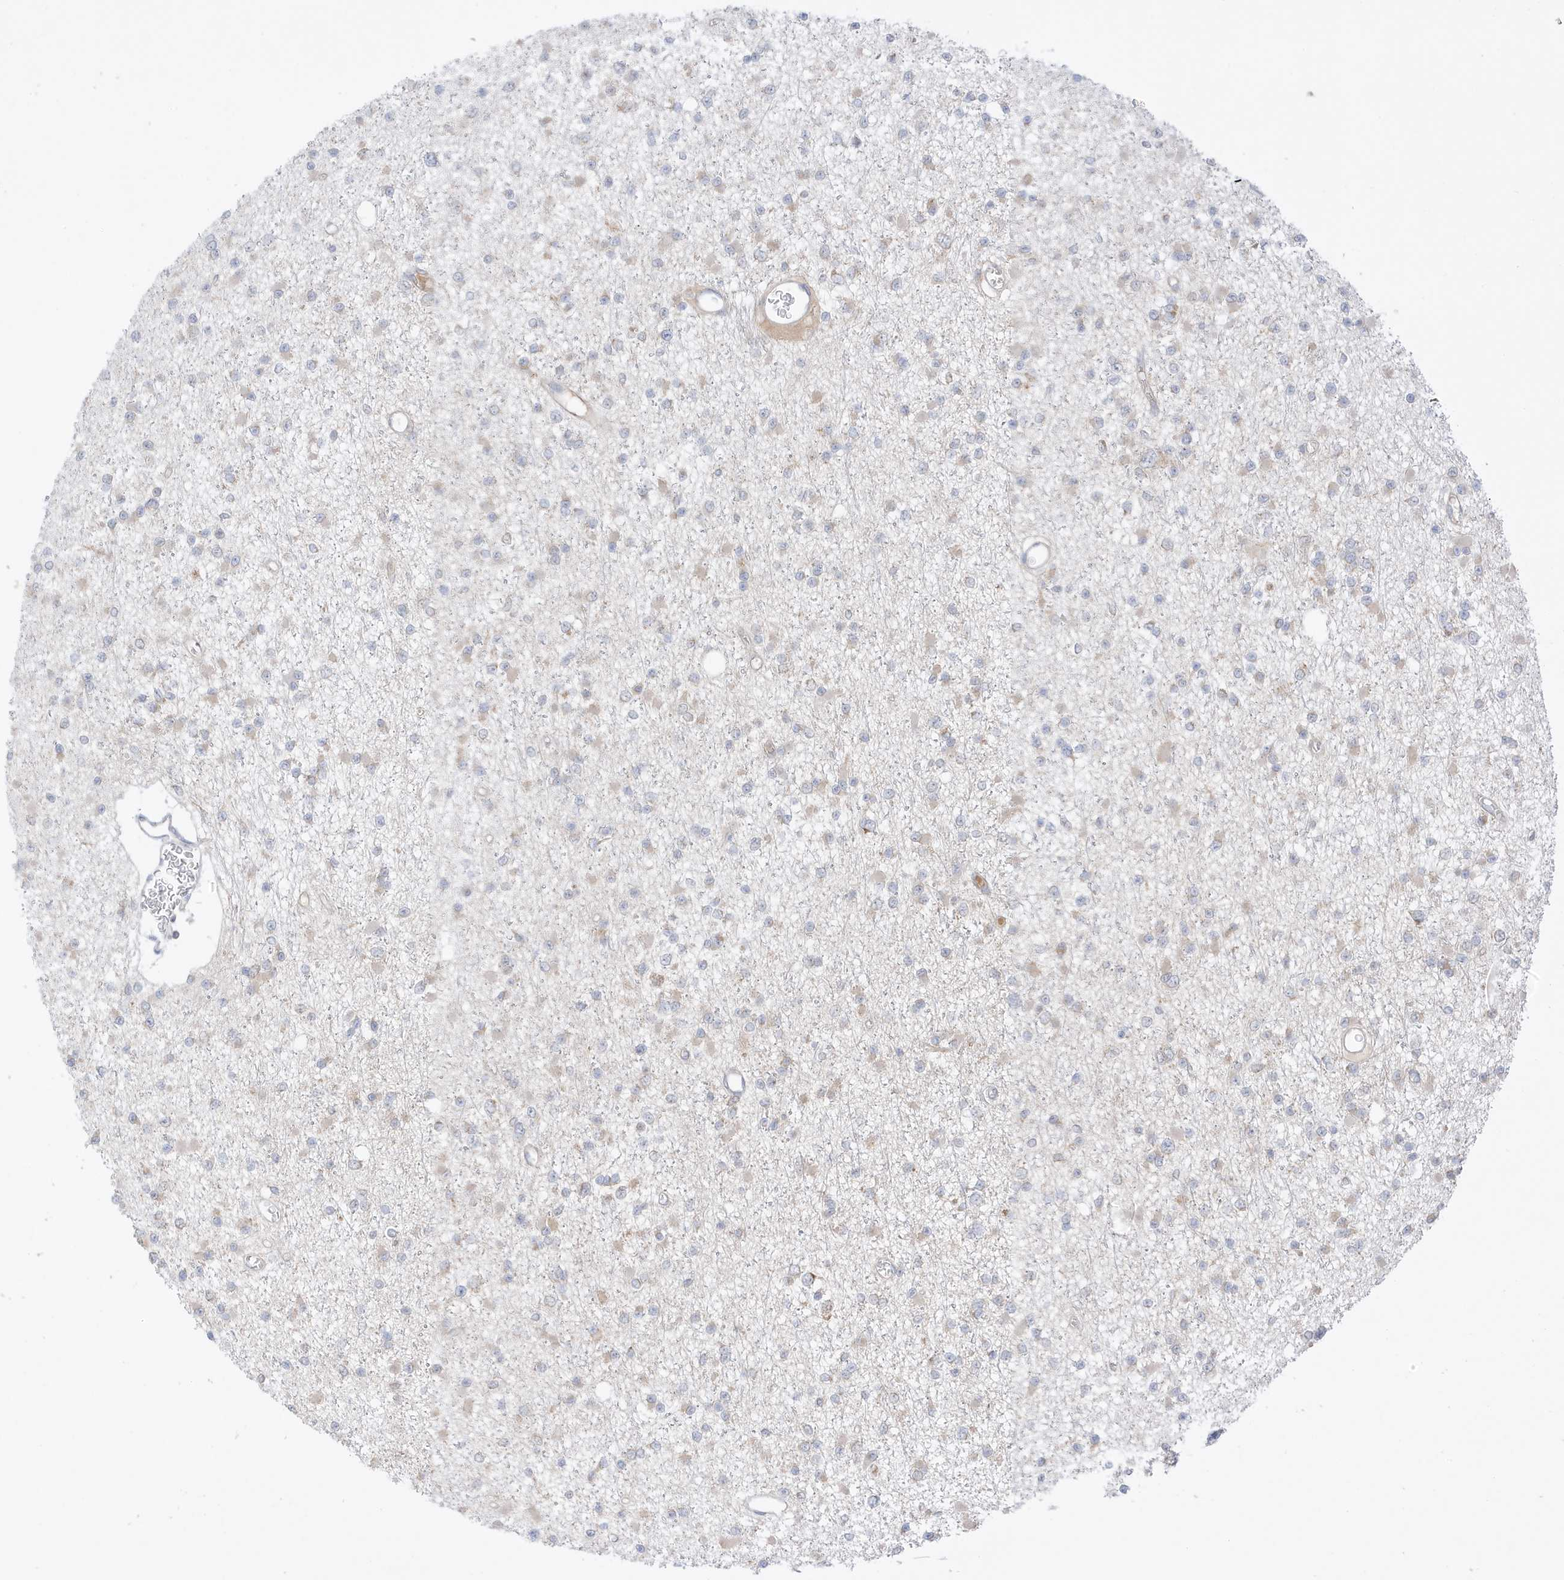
{"staining": {"intensity": "negative", "quantity": "none", "location": "none"}, "tissue": "glioma", "cell_type": "Tumor cells", "image_type": "cancer", "snomed": [{"axis": "morphology", "description": "Glioma, malignant, Low grade"}, {"axis": "topography", "description": "Brain"}], "caption": "This is an IHC image of human glioma. There is no staining in tumor cells.", "gene": "NPPC", "patient": {"sex": "female", "age": 22}}